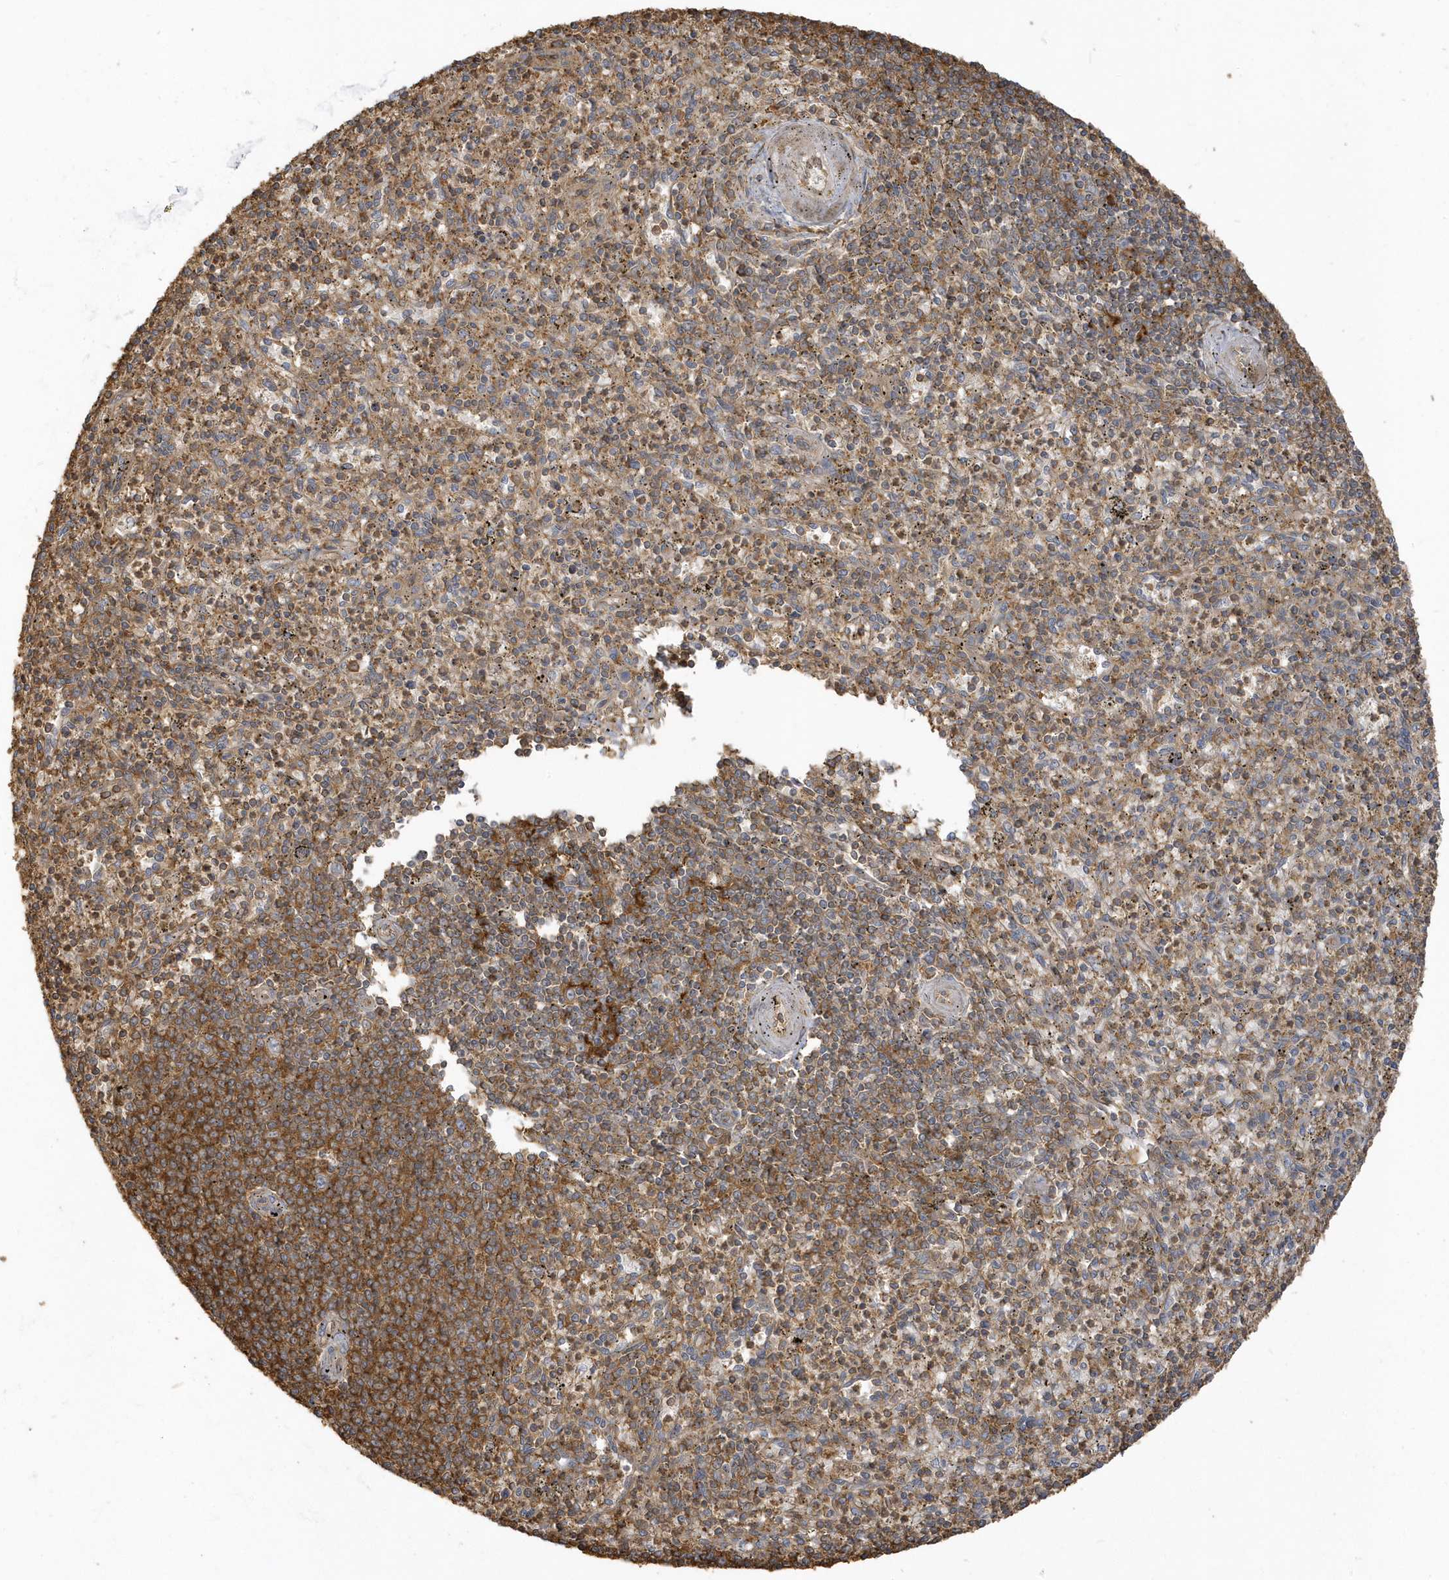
{"staining": {"intensity": "moderate", "quantity": ">75%", "location": "cytoplasmic/membranous"}, "tissue": "spleen", "cell_type": "Cells in red pulp", "image_type": "normal", "snomed": [{"axis": "morphology", "description": "Normal tissue, NOS"}, {"axis": "topography", "description": "Spleen"}], "caption": "Human spleen stained with a brown dye displays moderate cytoplasmic/membranous positive expression in about >75% of cells in red pulp.", "gene": "ZBTB8A", "patient": {"sex": "male", "age": 72}}